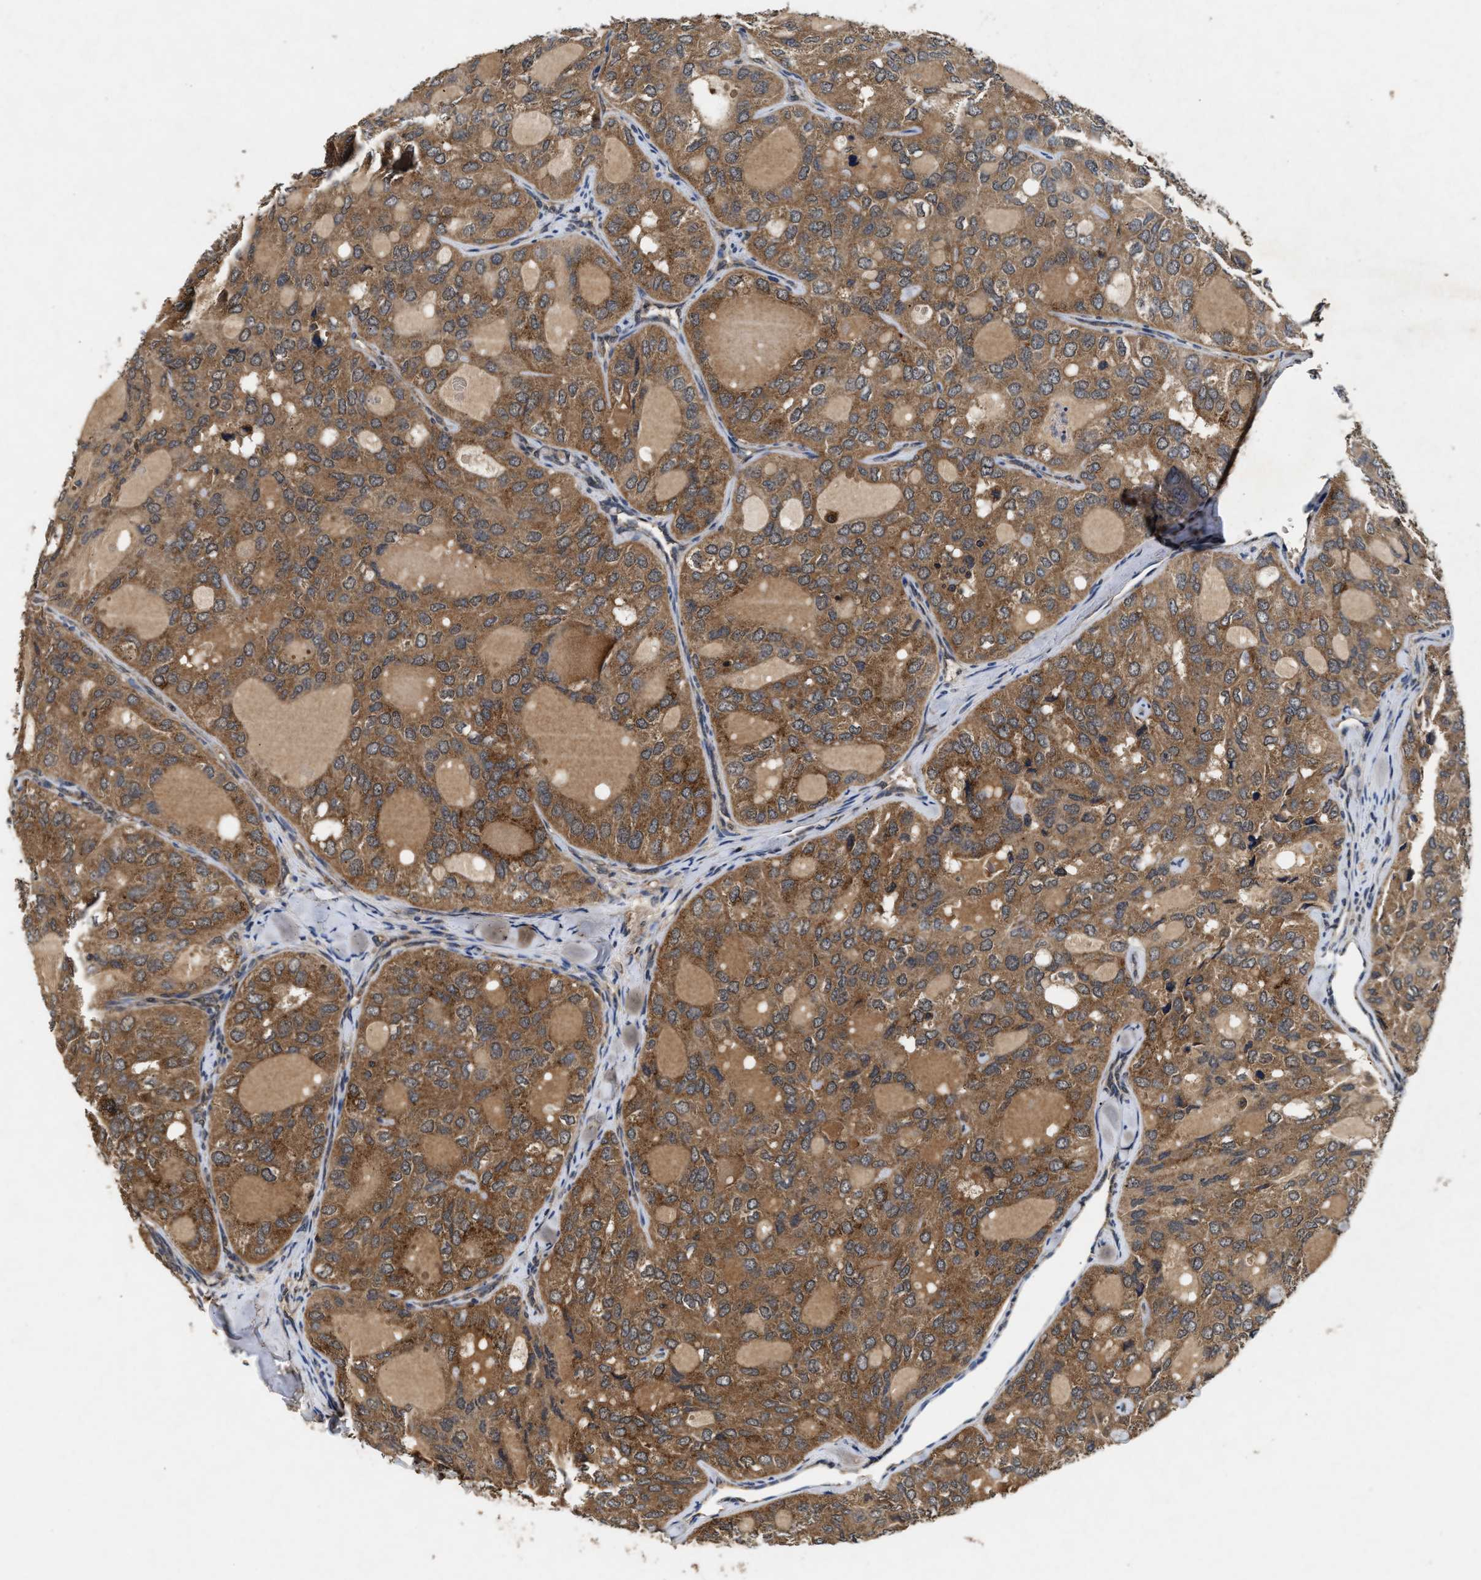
{"staining": {"intensity": "moderate", "quantity": ">75%", "location": "cytoplasmic/membranous"}, "tissue": "thyroid cancer", "cell_type": "Tumor cells", "image_type": "cancer", "snomed": [{"axis": "morphology", "description": "Follicular adenoma carcinoma, NOS"}, {"axis": "topography", "description": "Thyroid gland"}], "caption": "Immunohistochemistry (IHC) of human thyroid cancer (follicular adenoma carcinoma) exhibits medium levels of moderate cytoplasmic/membranous expression in approximately >75% of tumor cells. (brown staining indicates protein expression, while blue staining denotes nuclei).", "gene": "PDAP1", "patient": {"sex": "male", "age": 75}}